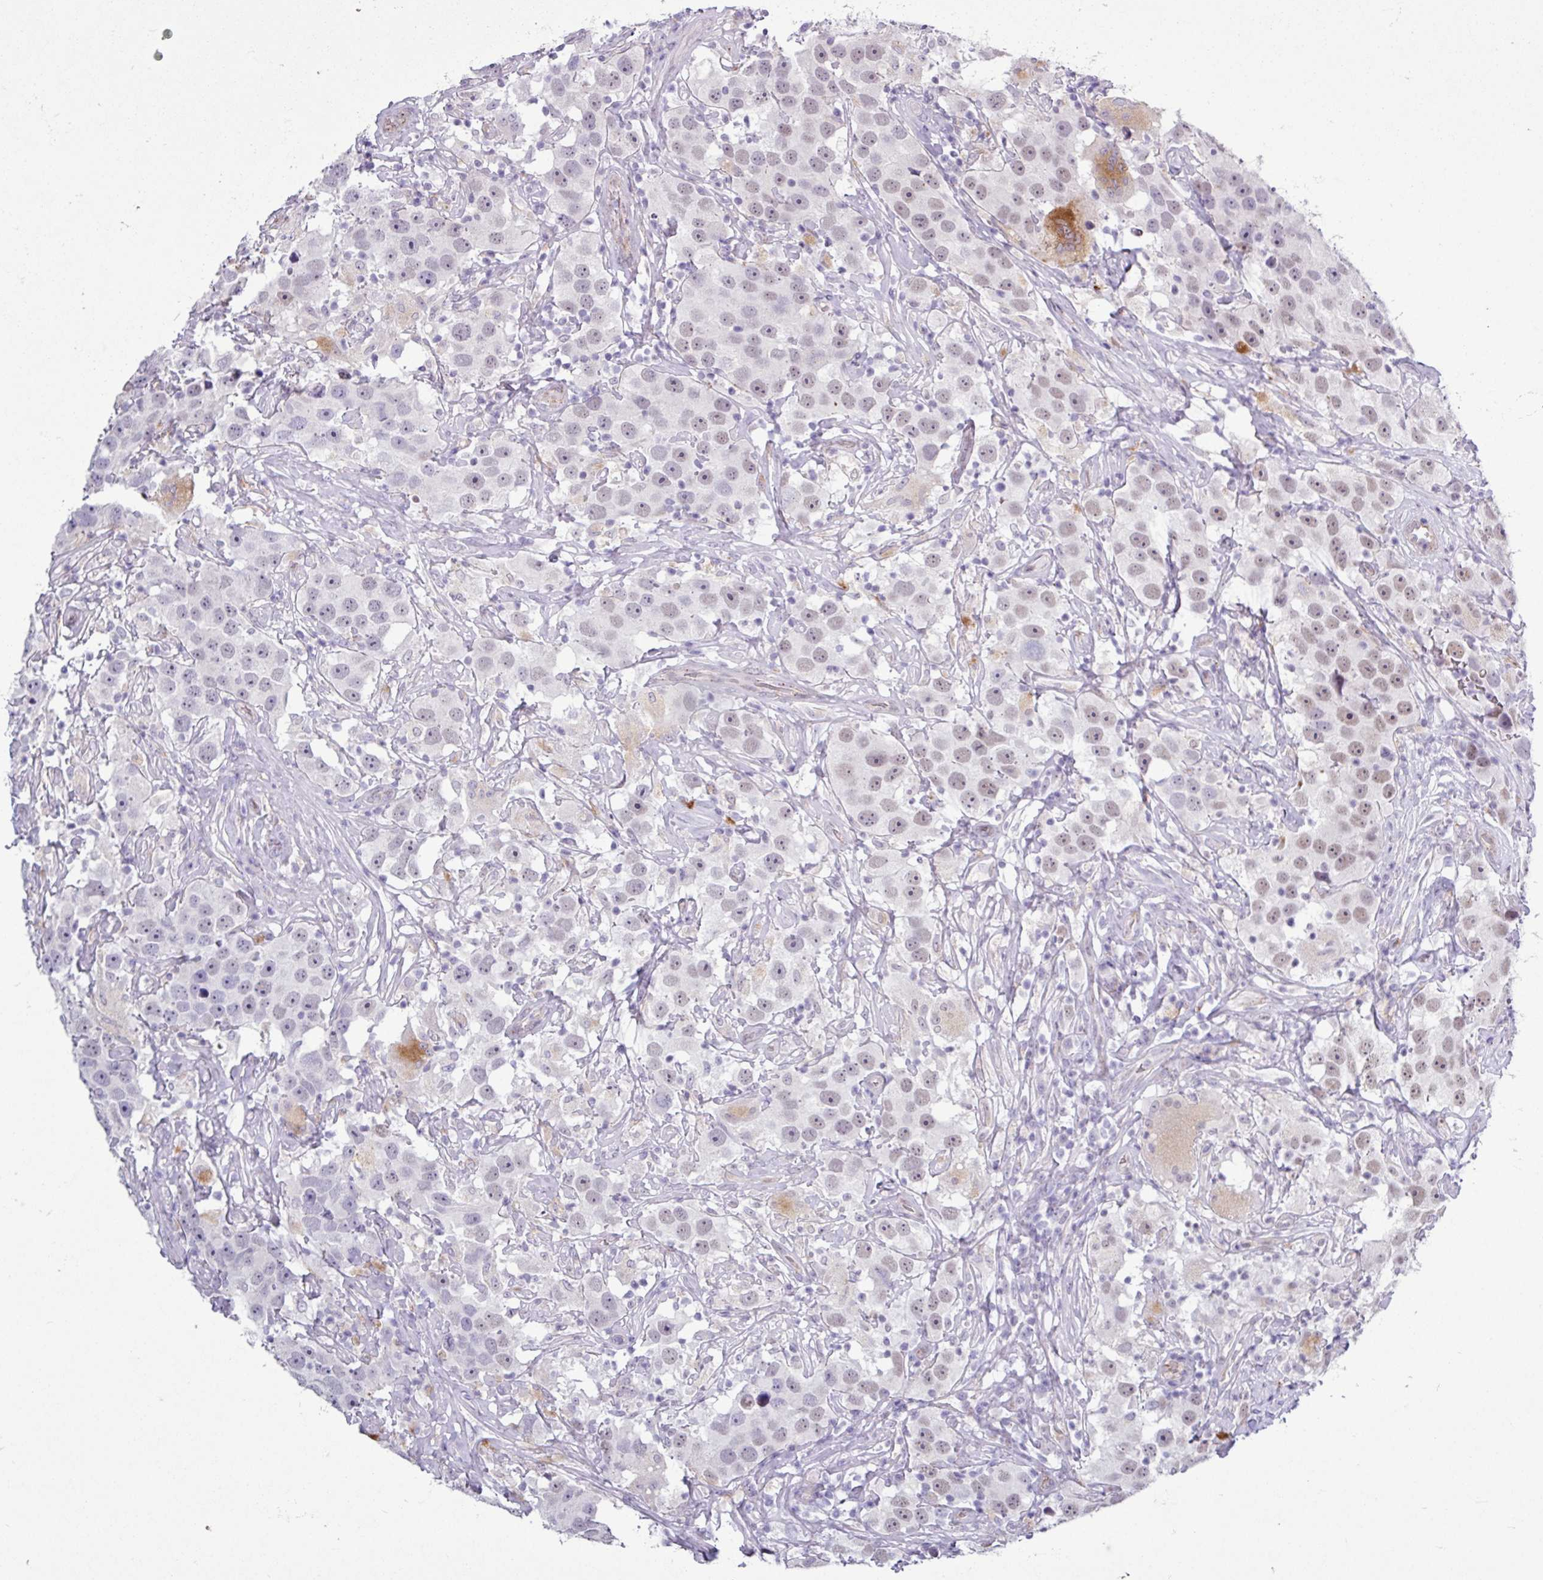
{"staining": {"intensity": "weak", "quantity": "<25%", "location": "nuclear"}, "tissue": "testis cancer", "cell_type": "Tumor cells", "image_type": "cancer", "snomed": [{"axis": "morphology", "description": "Seminoma, NOS"}, {"axis": "topography", "description": "Testis"}], "caption": "Immunohistochemical staining of testis cancer (seminoma) displays no significant staining in tumor cells.", "gene": "AMIGO2", "patient": {"sex": "male", "age": 49}}